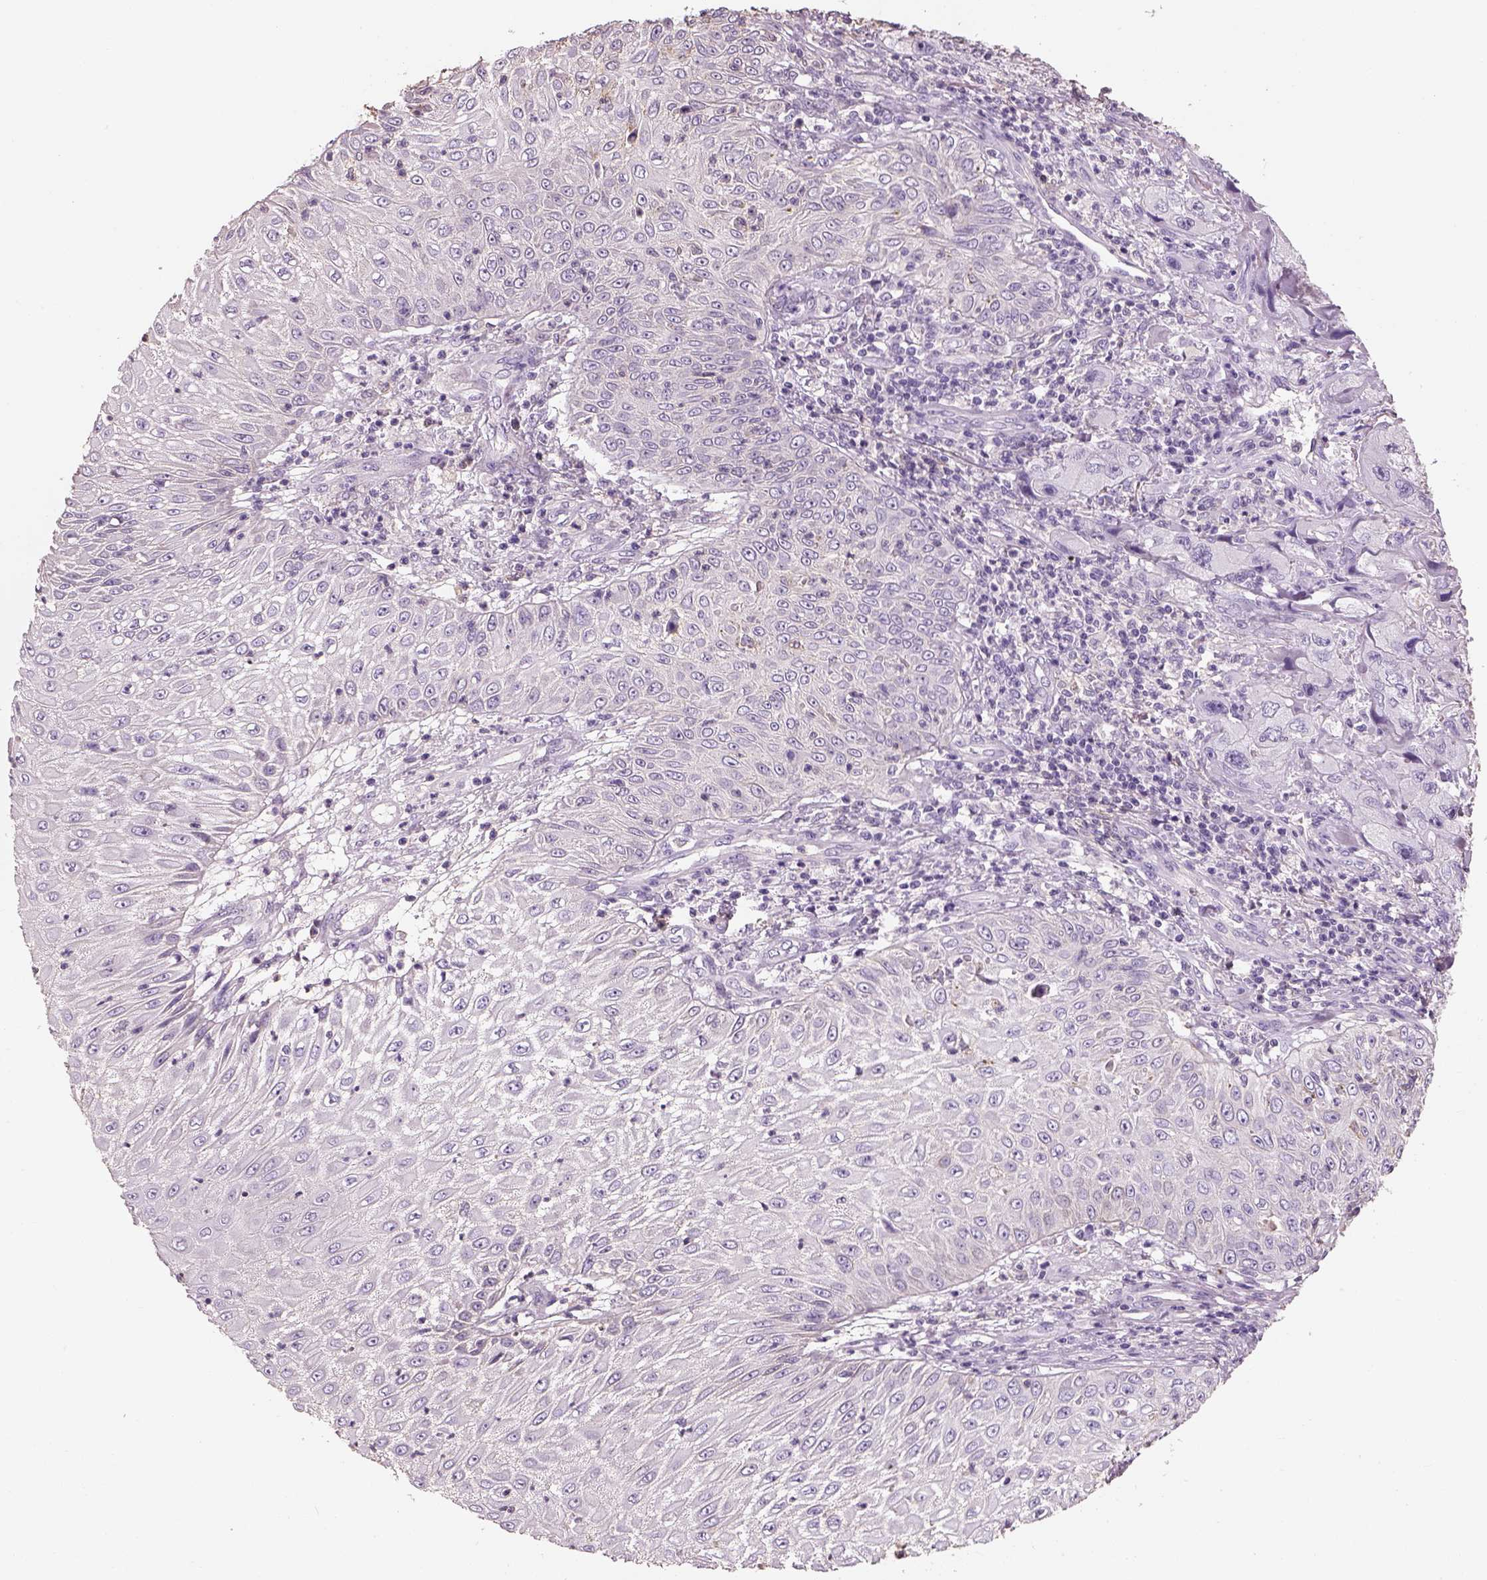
{"staining": {"intensity": "negative", "quantity": "none", "location": "none"}, "tissue": "skin cancer", "cell_type": "Tumor cells", "image_type": "cancer", "snomed": [{"axis": "morphology", "description": "Squamous cell carcinoma, NOS"}, {"axis": "topography", "description": "Skin"}, {"axis": "topography", "description": "Subcutis"}], "caption": "The IHC photomicrograph has no significant expression in tumor cells of skin cancer (squamous cell carcinoma) tissue.", "gene": "OTUD6A", "patient": {"sex": "male", "age": 73}}